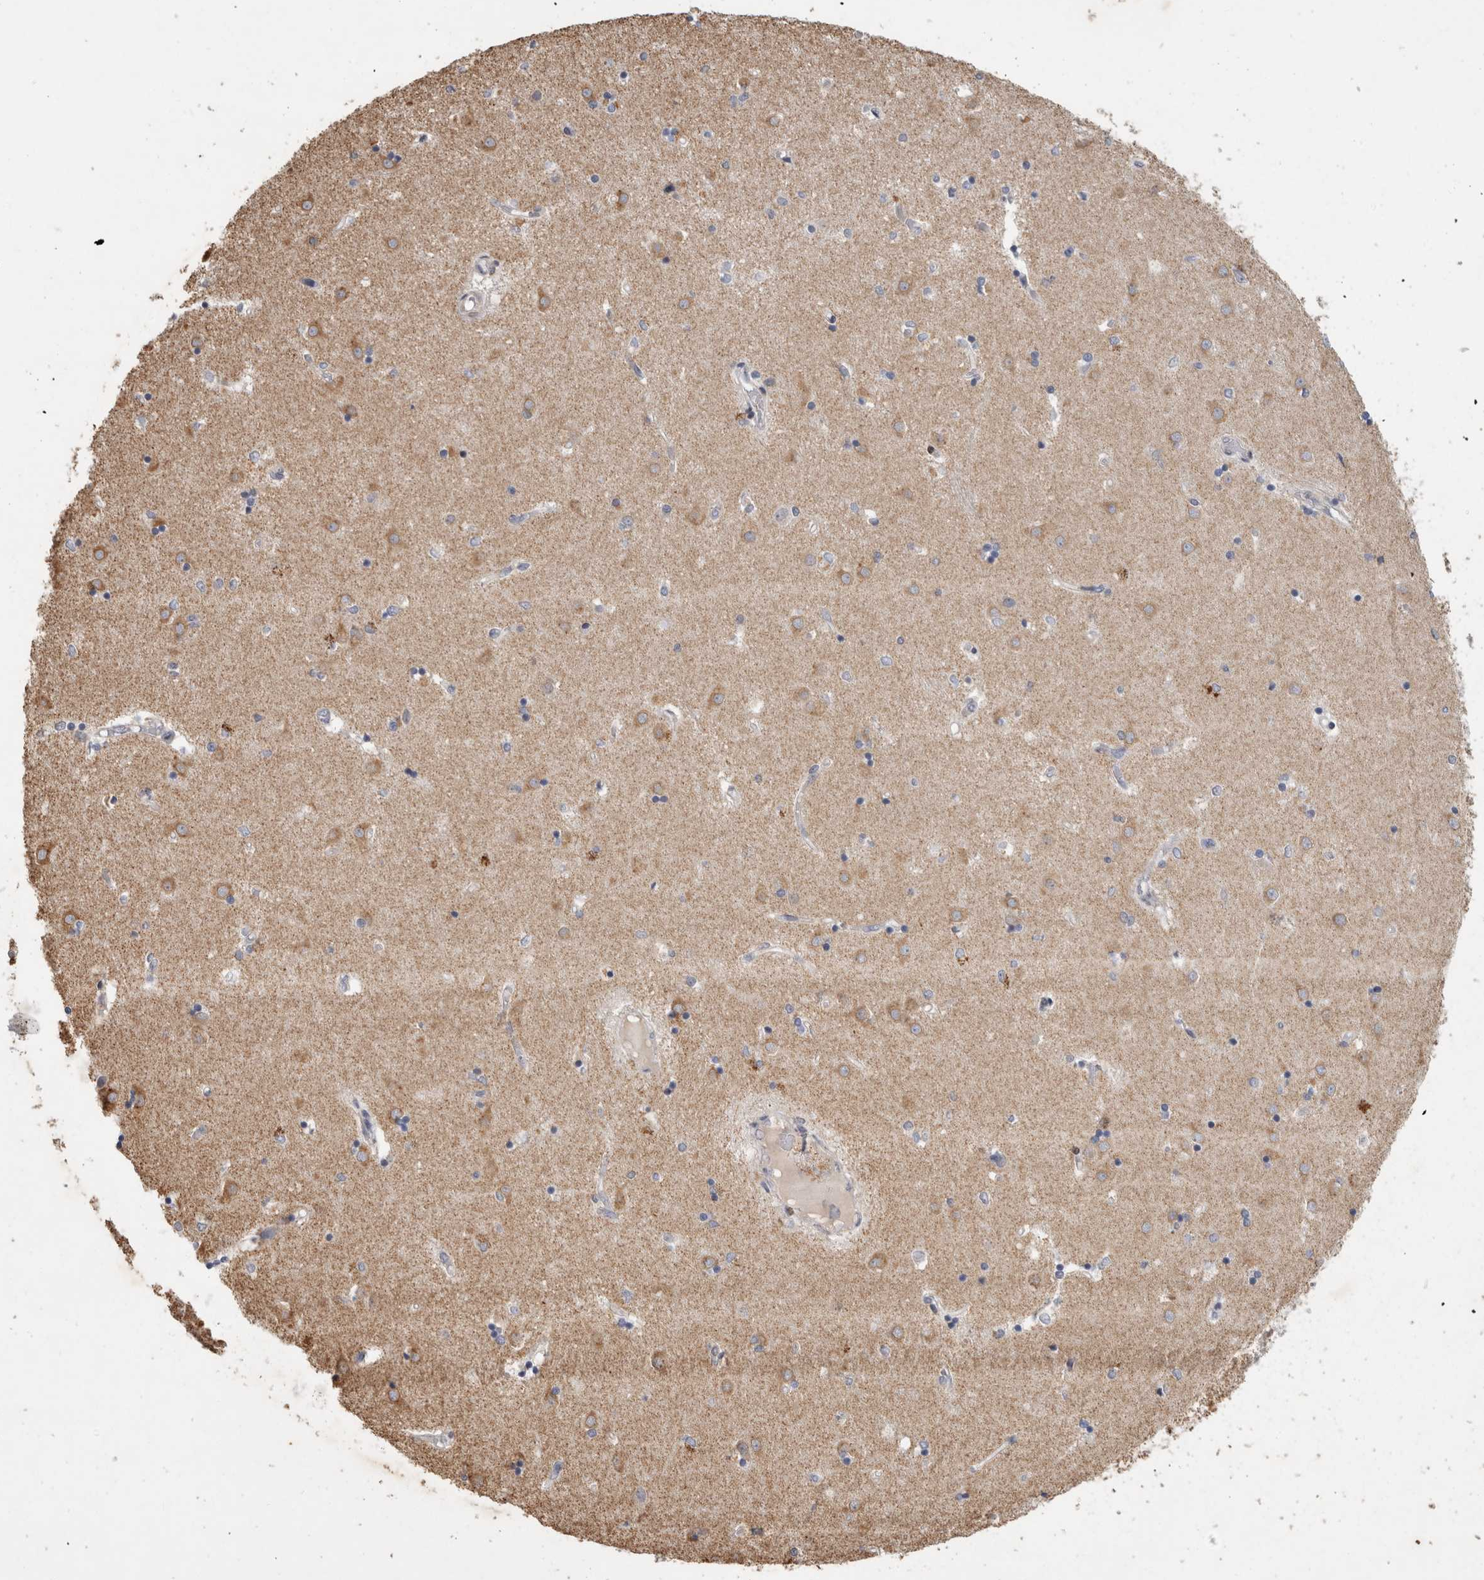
{"staining": {"intensity": "negative", "quantity": "none", "location": "none"}, "tissue": "caudate", "cell_type": "Glial cells", "image_type": "normal", "snomed": [{"axis": "morphology", "description": "Normal tissue, NOS"}, {"axis": "topography", "description": "Lateral ventricle wall"}], "caption": "High magnification brightfield microscopy of benign caudate stained with DAB (3,3'-diaminobenzidine) (brown) and counterstained with hematoxylin (blue): glial cells show no significant positivity. (IHC, brightfield microscopy, high magnification).", "gene": "C8orf58", "patient": {"sex": "male", "age": 45}}